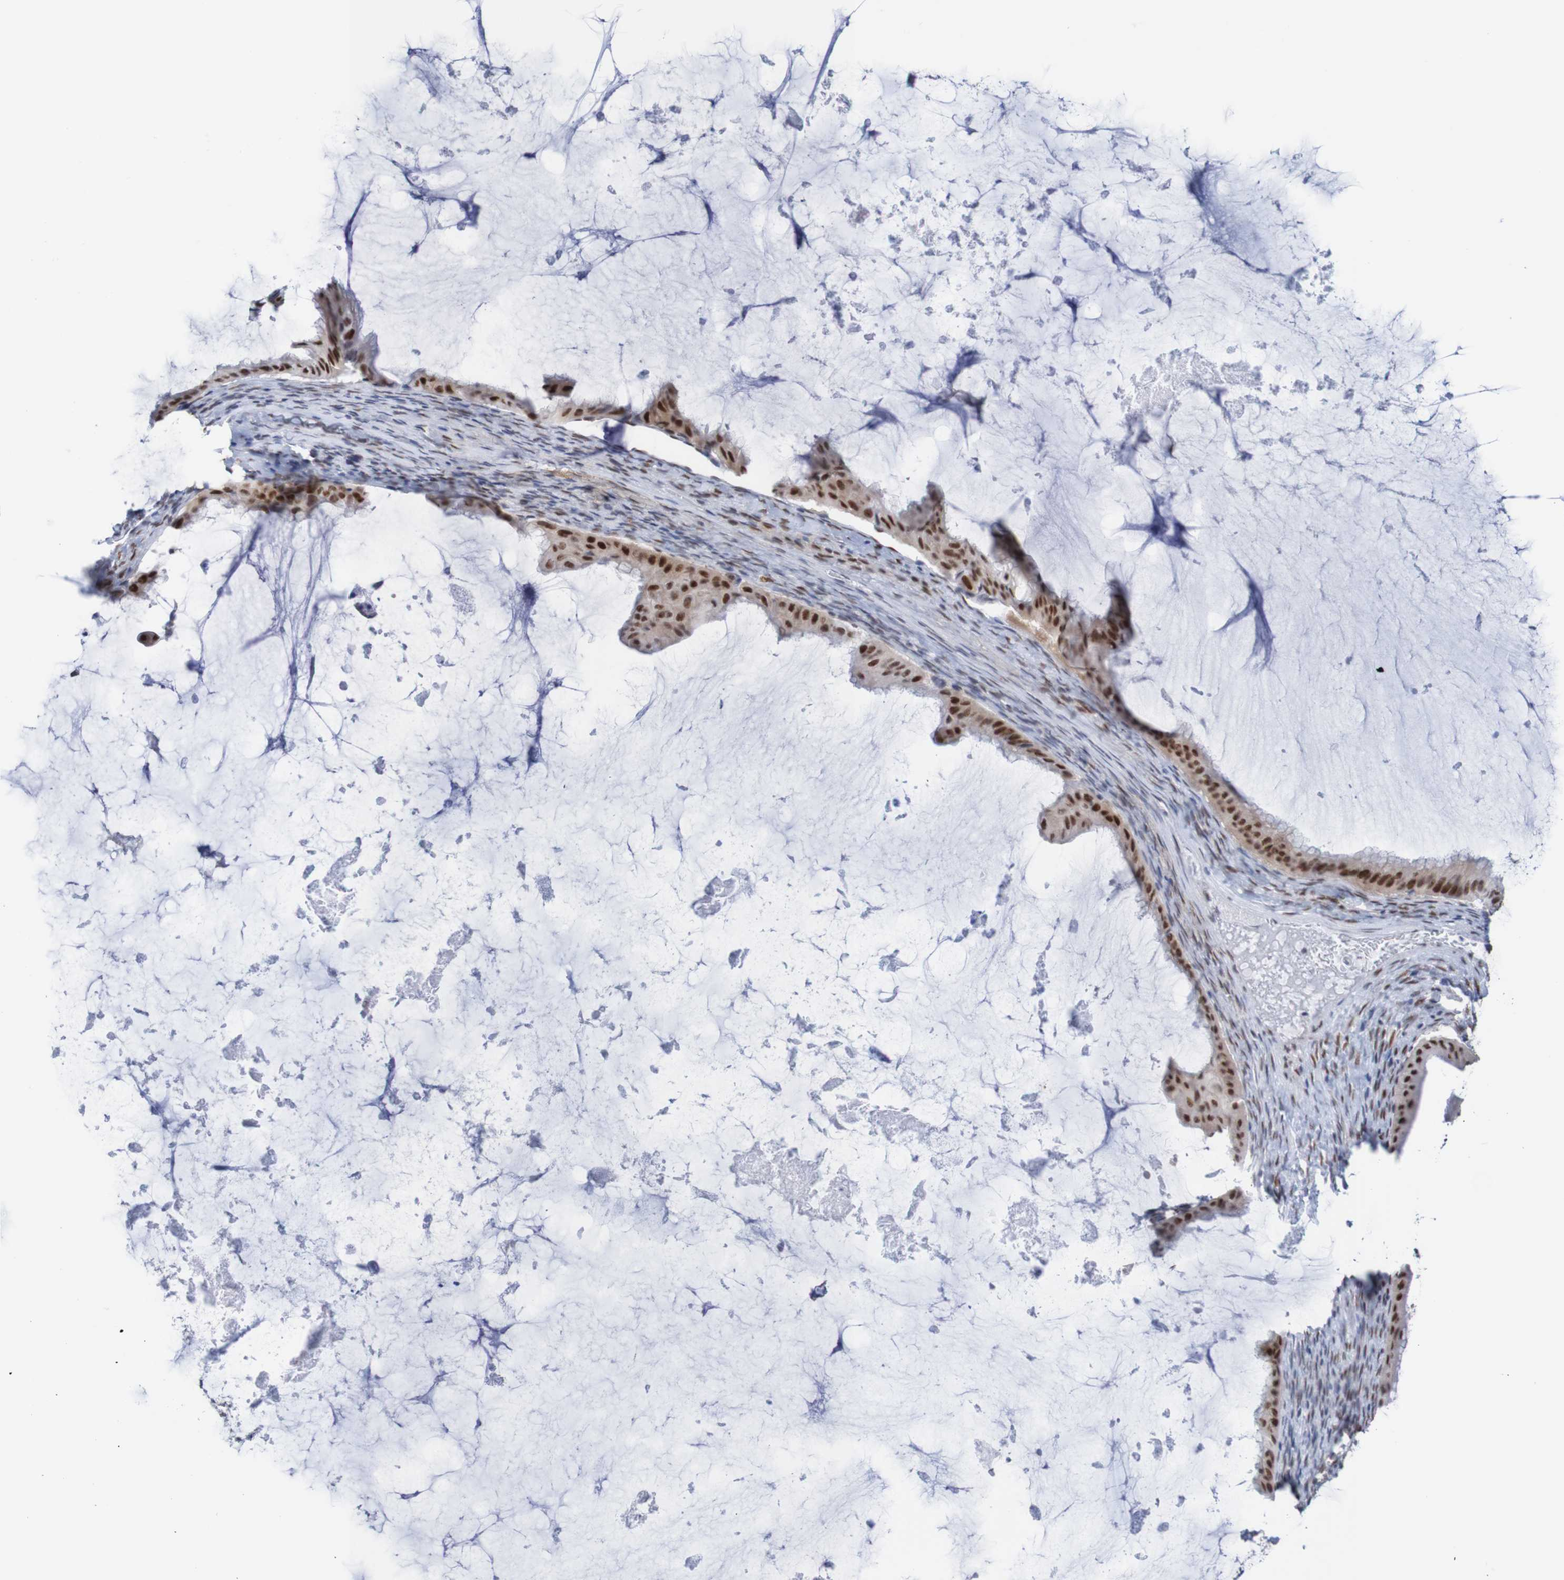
{"staining": {"intensity": "strong", "quantity": ">75%", "location": "nuclear"}, "tissue": "ovarian cancer", "cell_type": "Tumor cells", "image_type": "cancer", "snomed": [{"axis": "morphology", "description": "Cystadenocarcinoma, mucinous, NOS"}, {"axis": "topography", "description": "Ovary"}], "caption": "A high-resolution photomicrograph shows immunohistochemistry (IHC) staining of ovarian cancer, which reveals strong nuclear positivity in approximately >75% of tumor cells.", "gene": "CDC5L", "patient": {"sex": "female", "age": 61}}